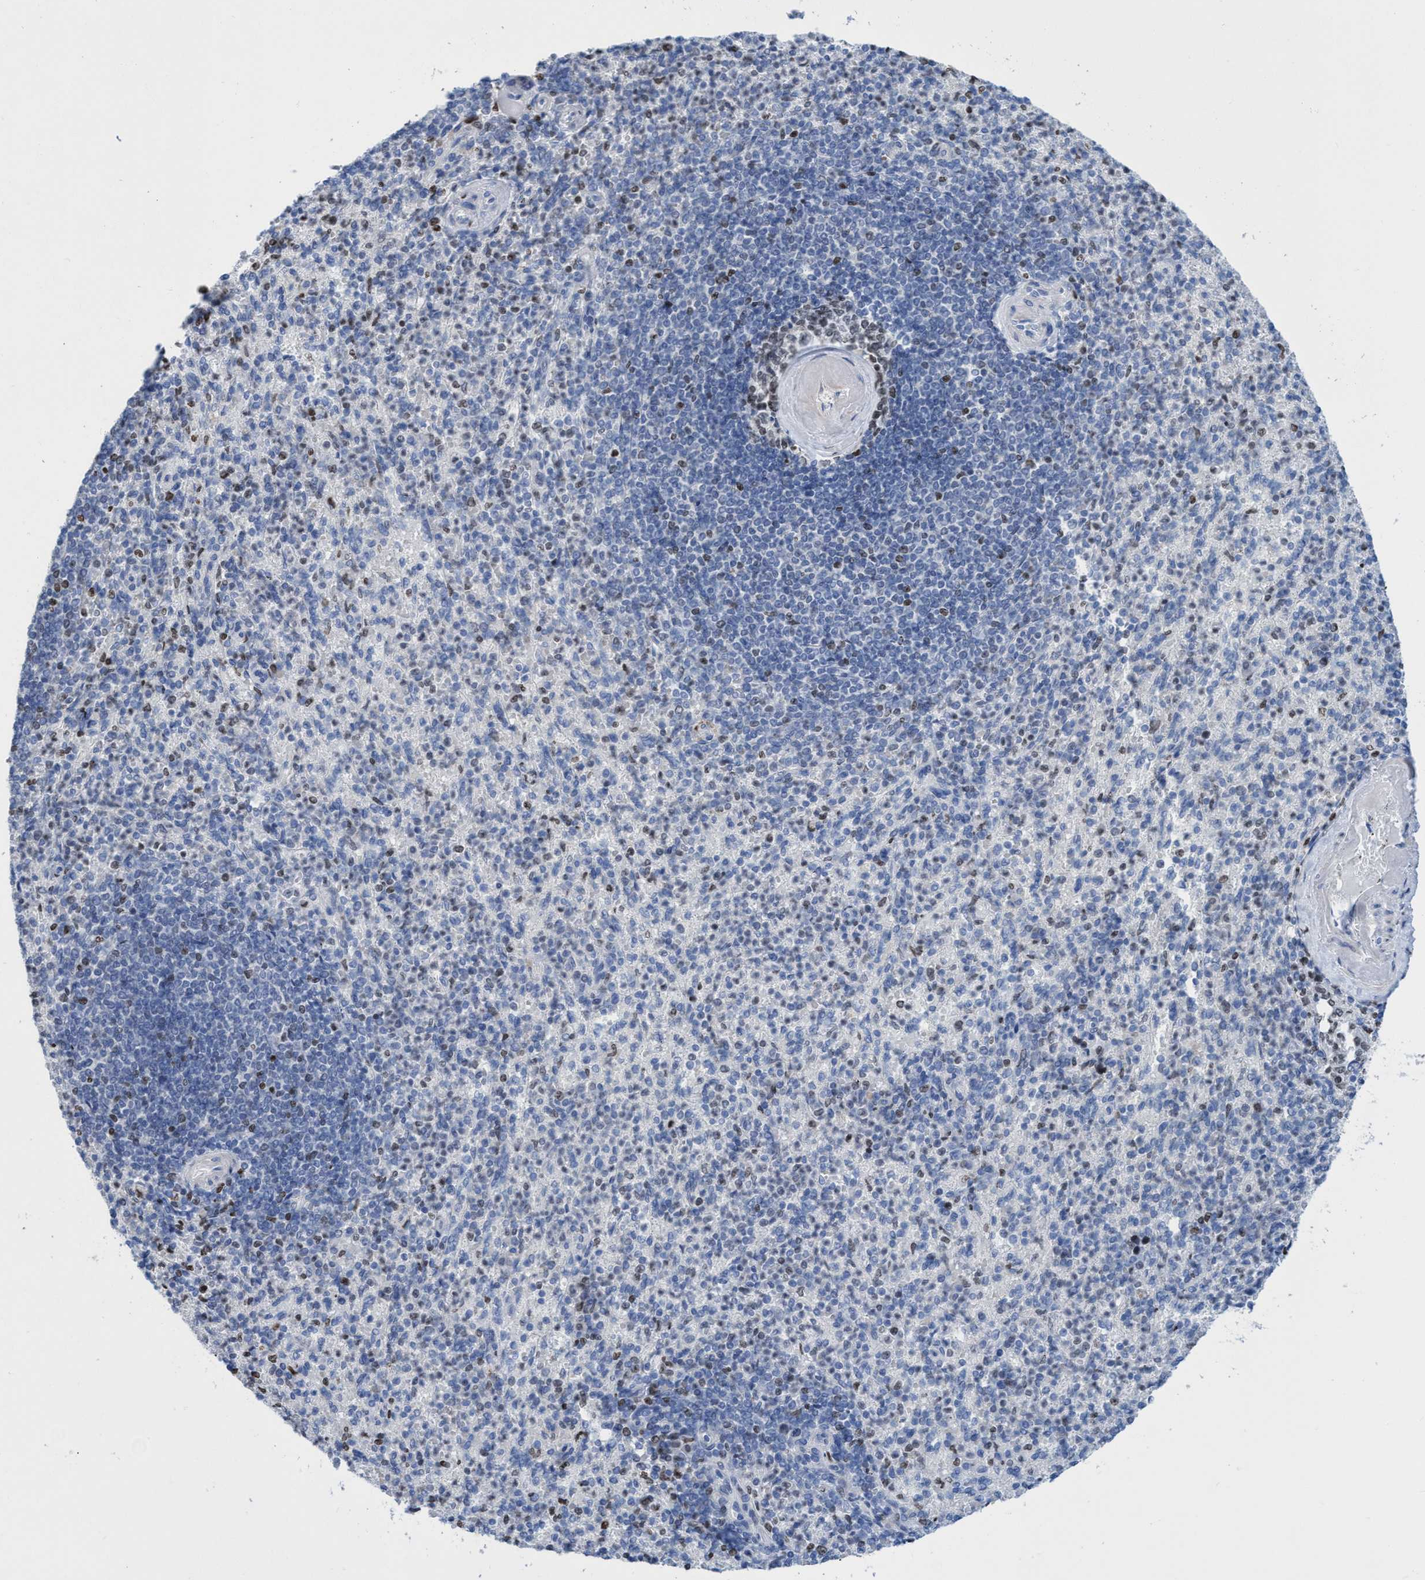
{"staining": {"intensity": "weak", "quantity": "25%-75%", "location": "nuclear"}, "tissue": "spleen", "cell_type": "Cells in red pulp", "image_type": "normal", "snomed": [{"axis": "morphology", "description": "Normal tissue, NOS"}, {"axis": "topography", "description": "Spleen"}], "caption": "Immunohistochemical staining of normal human spleen shows low levels of weak nuclear expression in approximately 25%-75% of cells in red pulp.", "gene": "CBX2", "patient": {"sex": "female", "age": 74}}